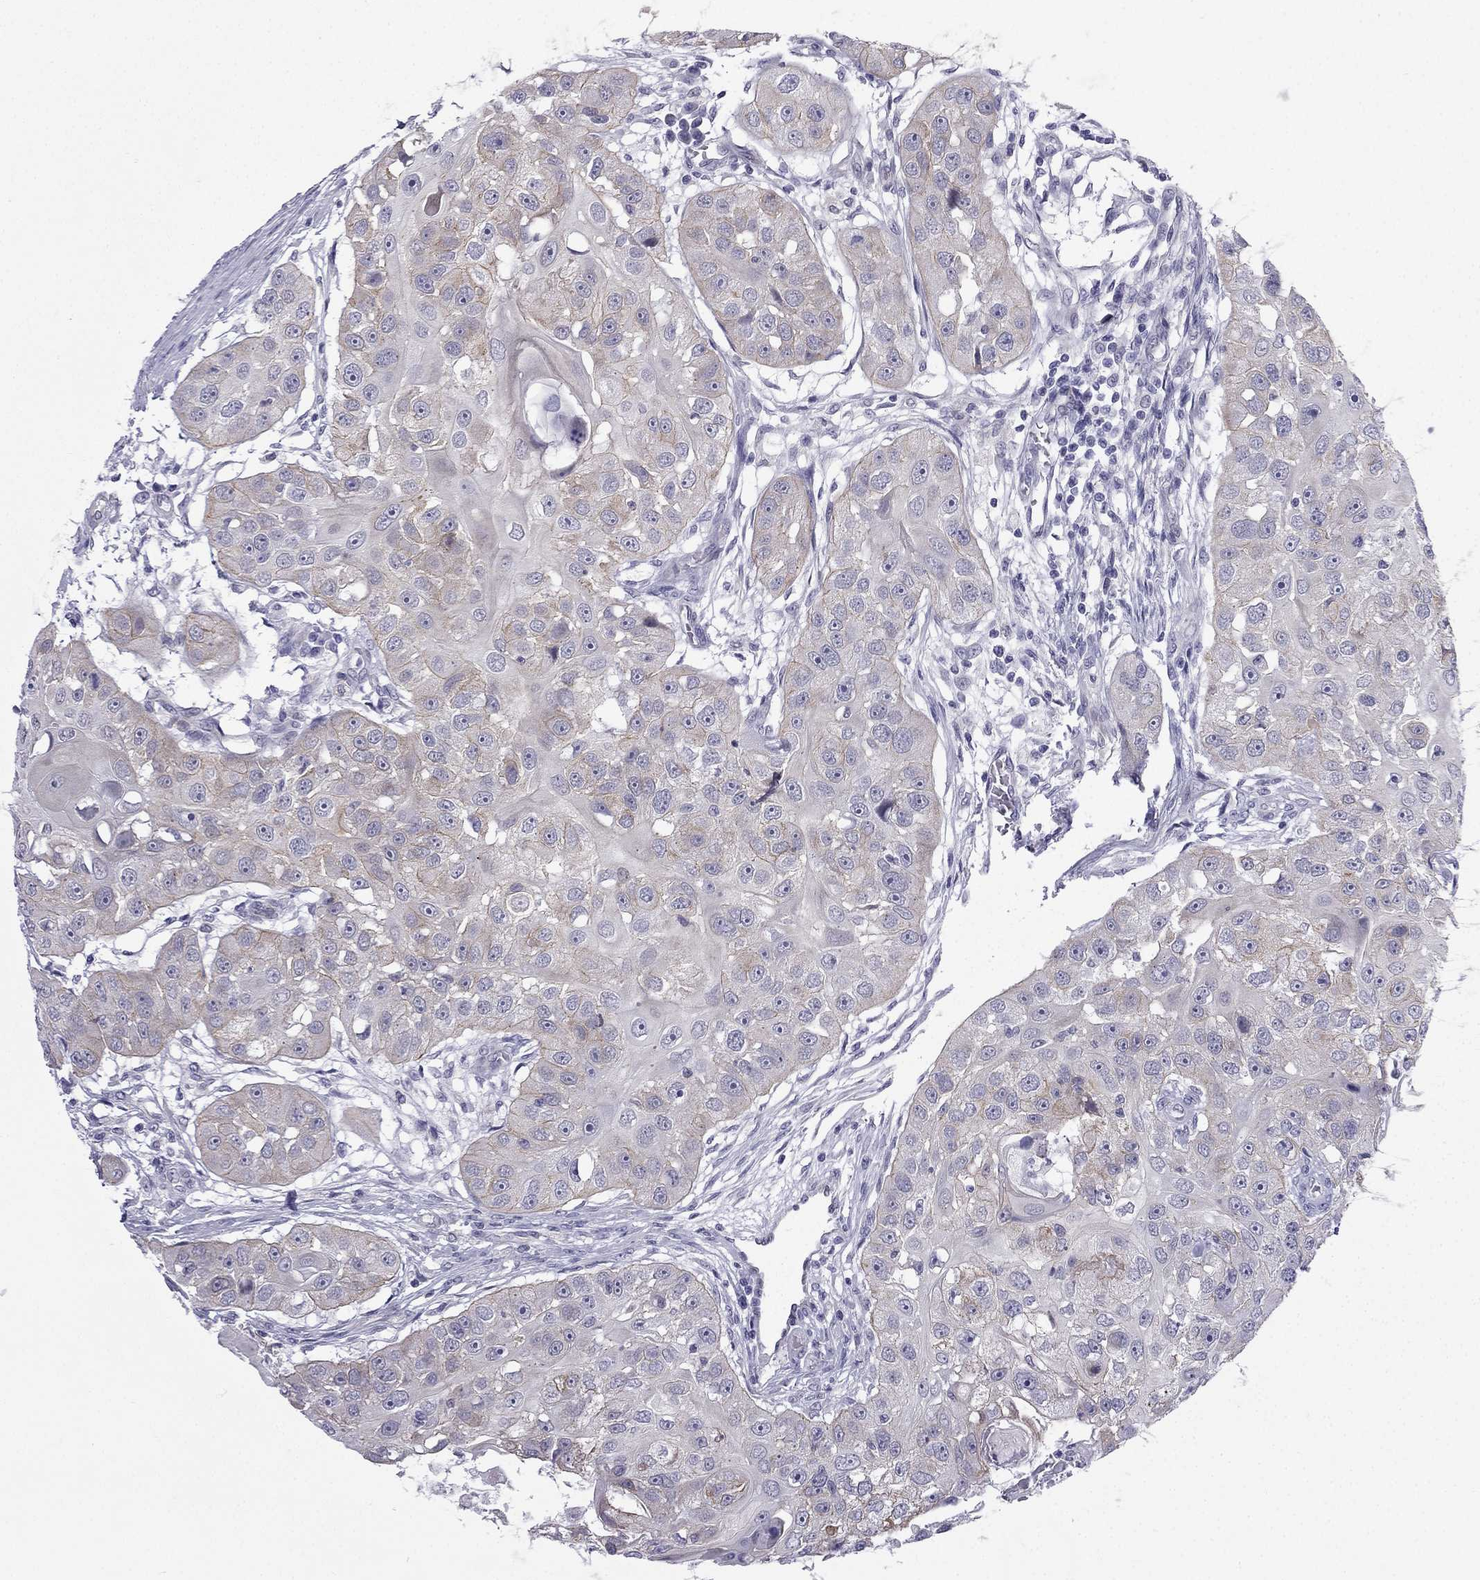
{"staining": {"intensity": "weak", "quantity": "25%-75%", "location": "cytoplasmic/membranous"}, "tissue": "head and neck cancer", "cell_type": "Tumor cells", "image_type": "cancer", "snomed": [{"axis": "morphology", "description": "Squamous cell carcinoma, NOS"}, {"axis": "topography", "description": "Head-Neck"}], "caption": "Head and neck squamous cell carcinoma stained for a protein (brown) exhibits weak cytoplasmic/membranous positive positivity in about 25%-75% of tumor cells.", "gene": "CFAP53", "patient": {"sex": "male", "age": 51}}